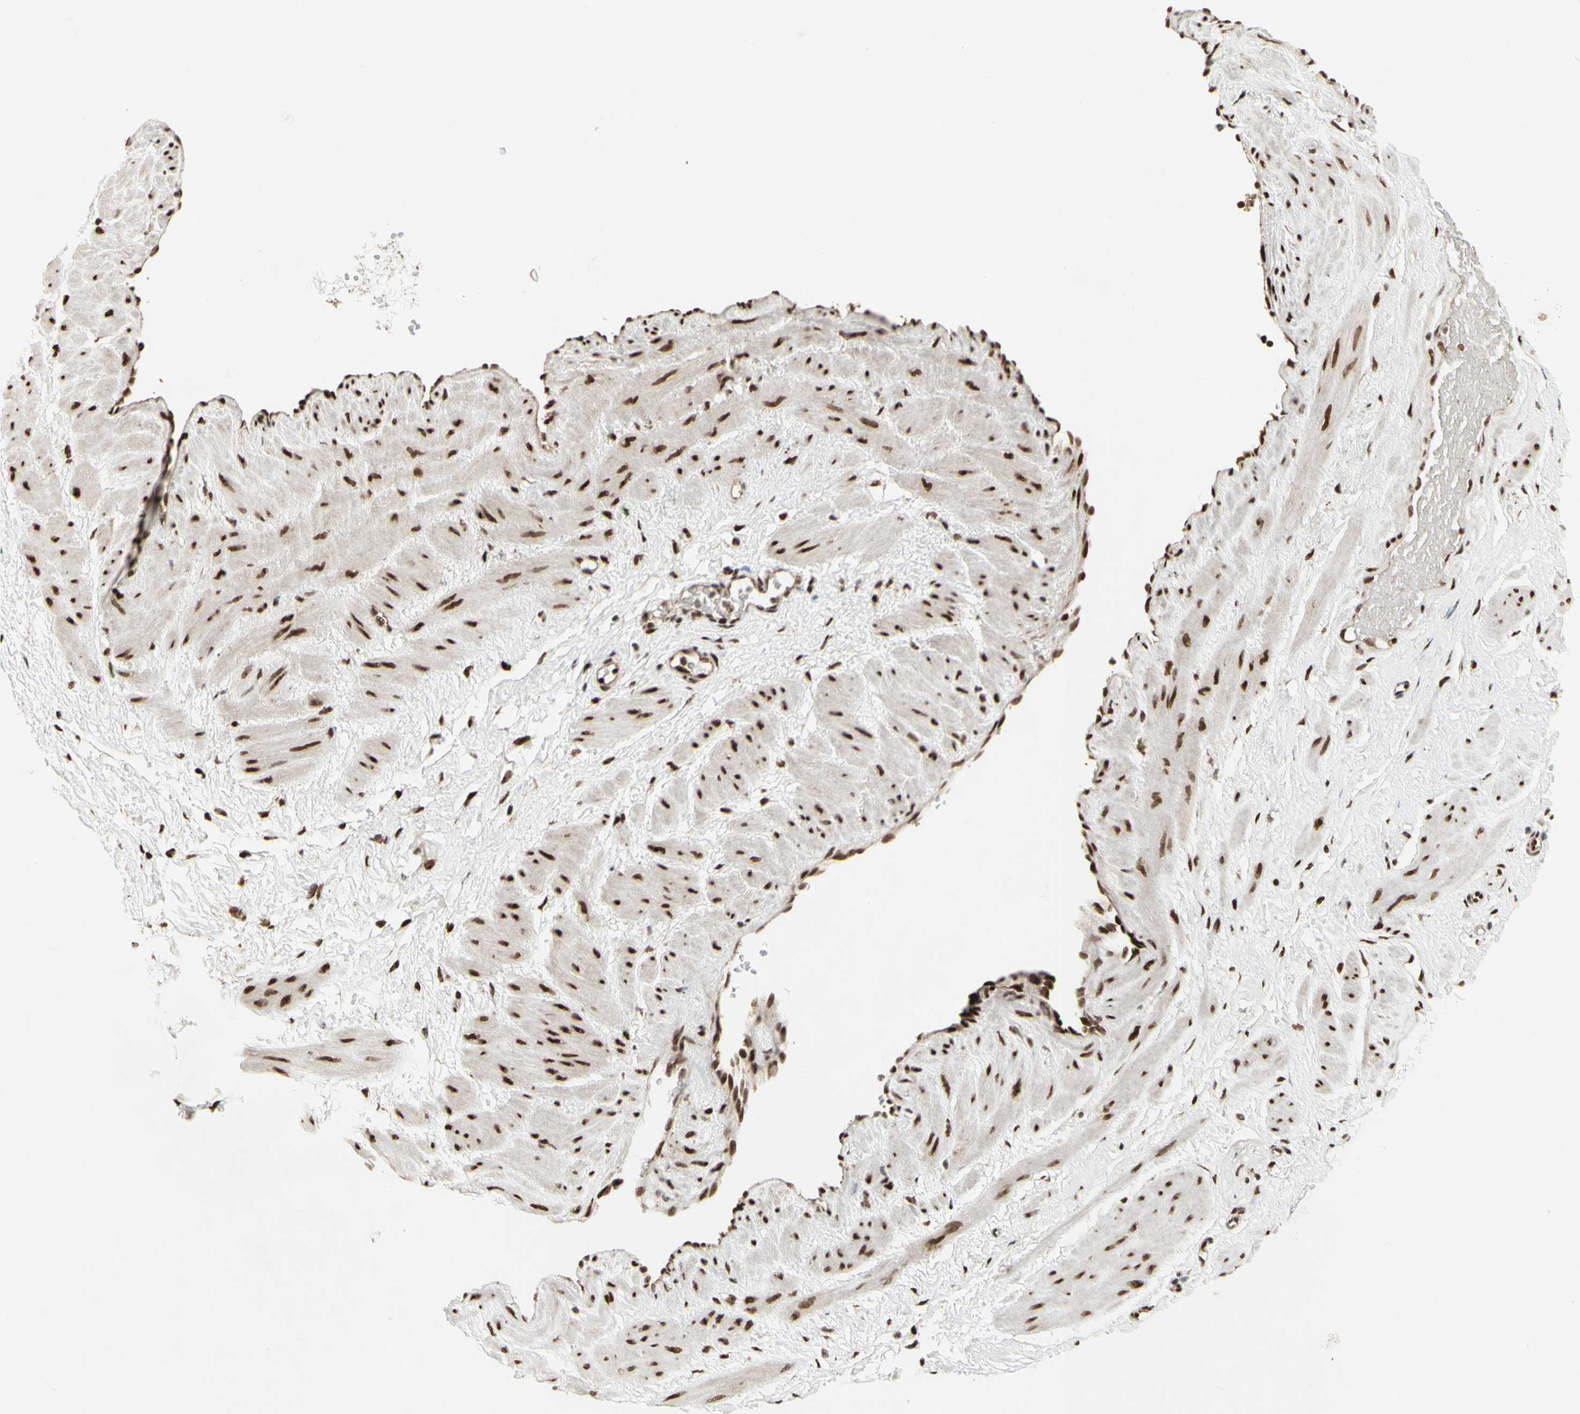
{"staining": {"intensity": "moderate", "quantity": ">75%", "location": "nuclear"}, "tissue": "adipose tissue", "cell_type": "Adipocytes", "image_type": "normal", "snomed": [{"axis": "morphology", "description": "Normal tissue, NOS"}, {"axis": "topography", "description": "Soft tissue"}, {"axis": "topography", "description": "Vascular tissue"}], "caption": "This histopathology image exhibits benign adipose tissue stained with immunohistochemistry to label a protein in brown. The nuclear of adipocytes show moderate positivity for the protein. Nuclei are counter-stained blue.", "gene": "CBX1", "patient": {"sex": "female", "age": 35}}